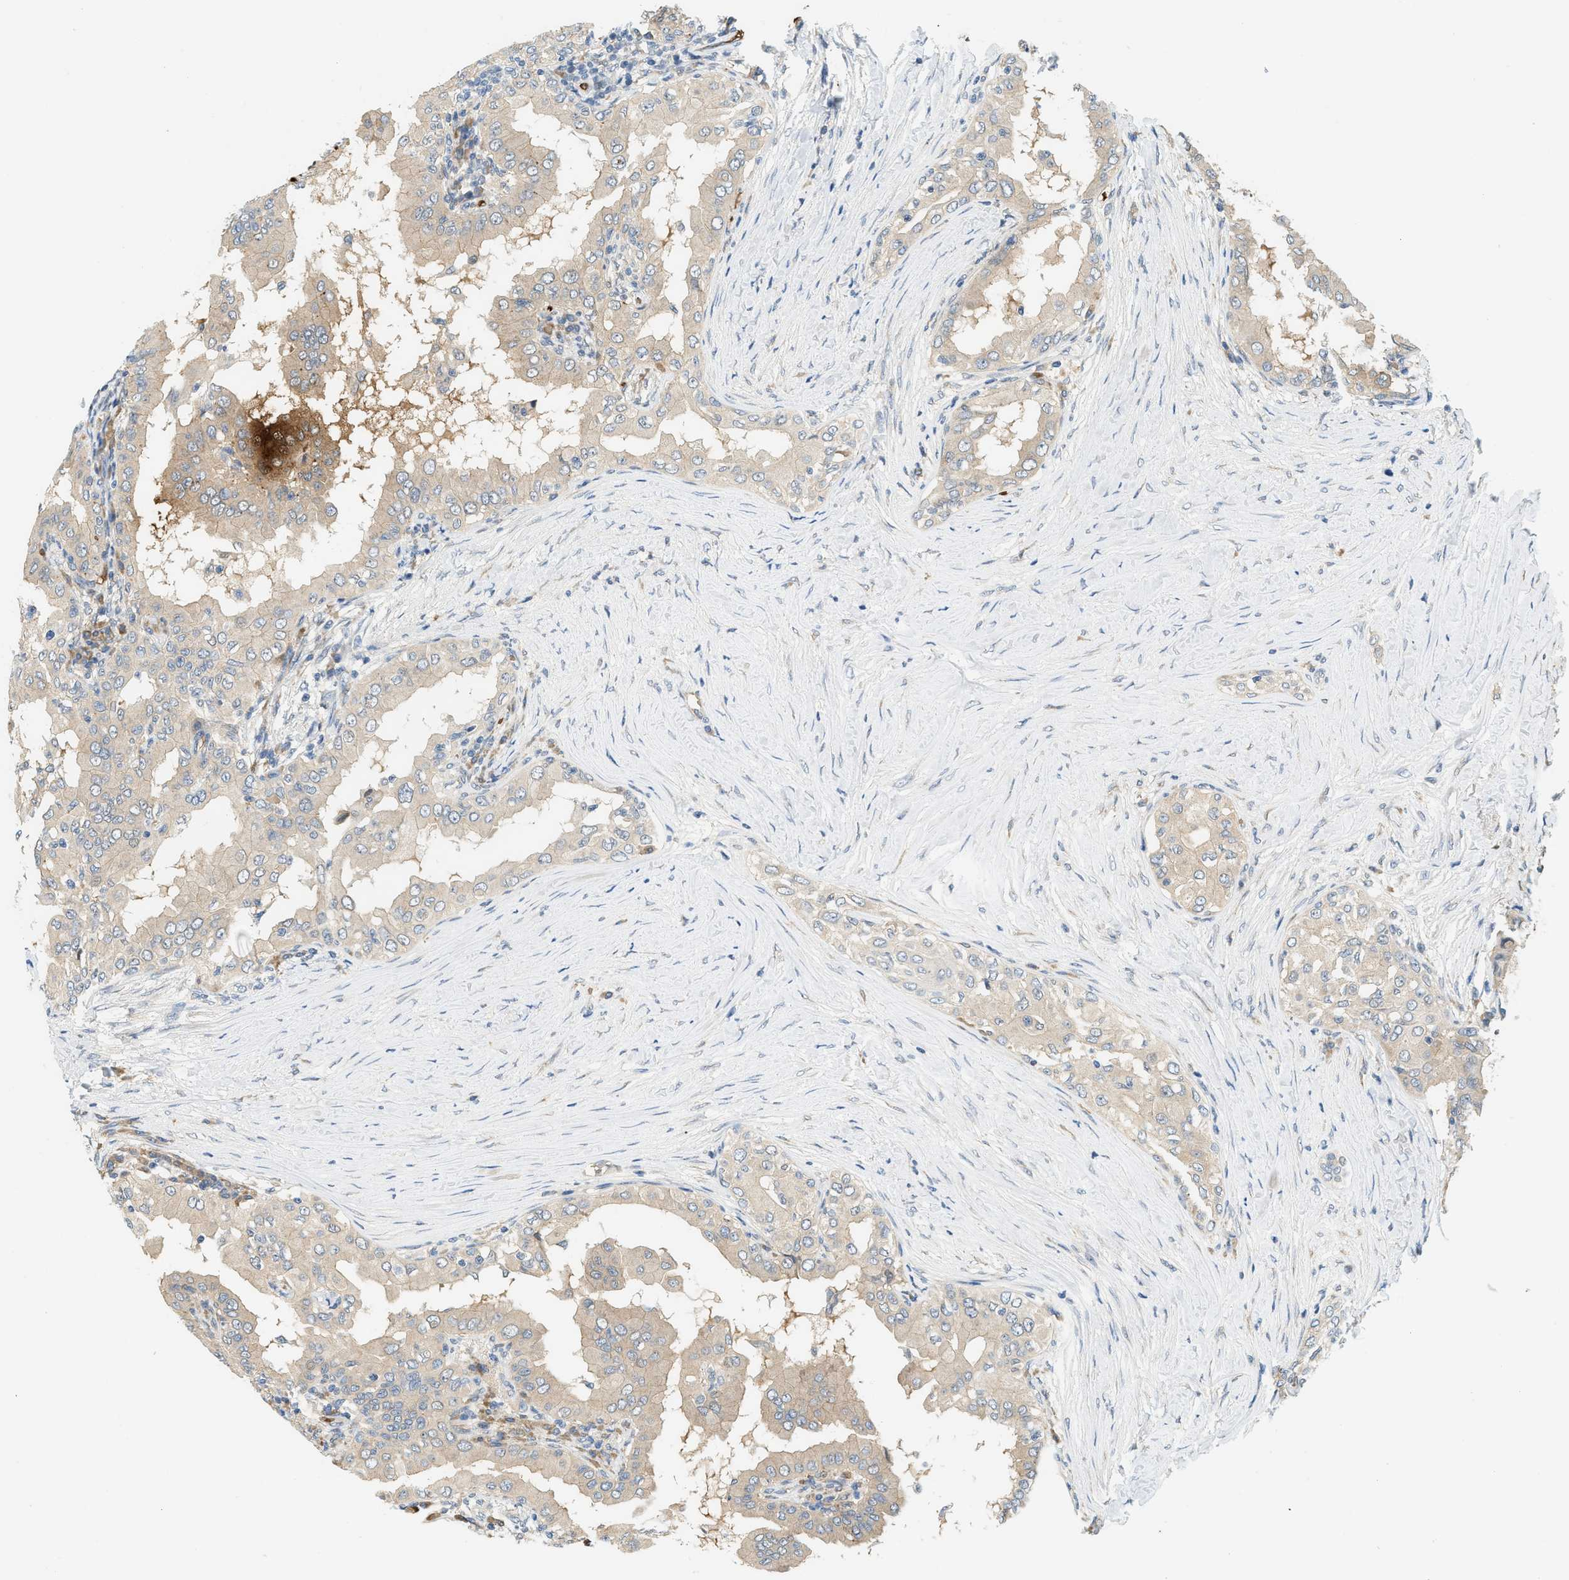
{"staining": {"intensity": "moderate", "quantity": "<25%", "location": "cytoplasmic/membranous"}, "tissue": "thyroid cancer", "cell_type": "Tumor cells", "image_type": "cancer", "snomed": [{"axis": "morphology", "description": "Papillary adenocarcinoma, NOS"}, {"axis": "topography", "description": "Thyroid gland"}], "caption": "This is an image of IHC staining of thyroid papillary adenocarcinoma, which shows moderate expression in the cytoplasmic/membranous of tumor cells.", "gene": "CYTH2", "patient": {"sex": "male", "age": 33}}